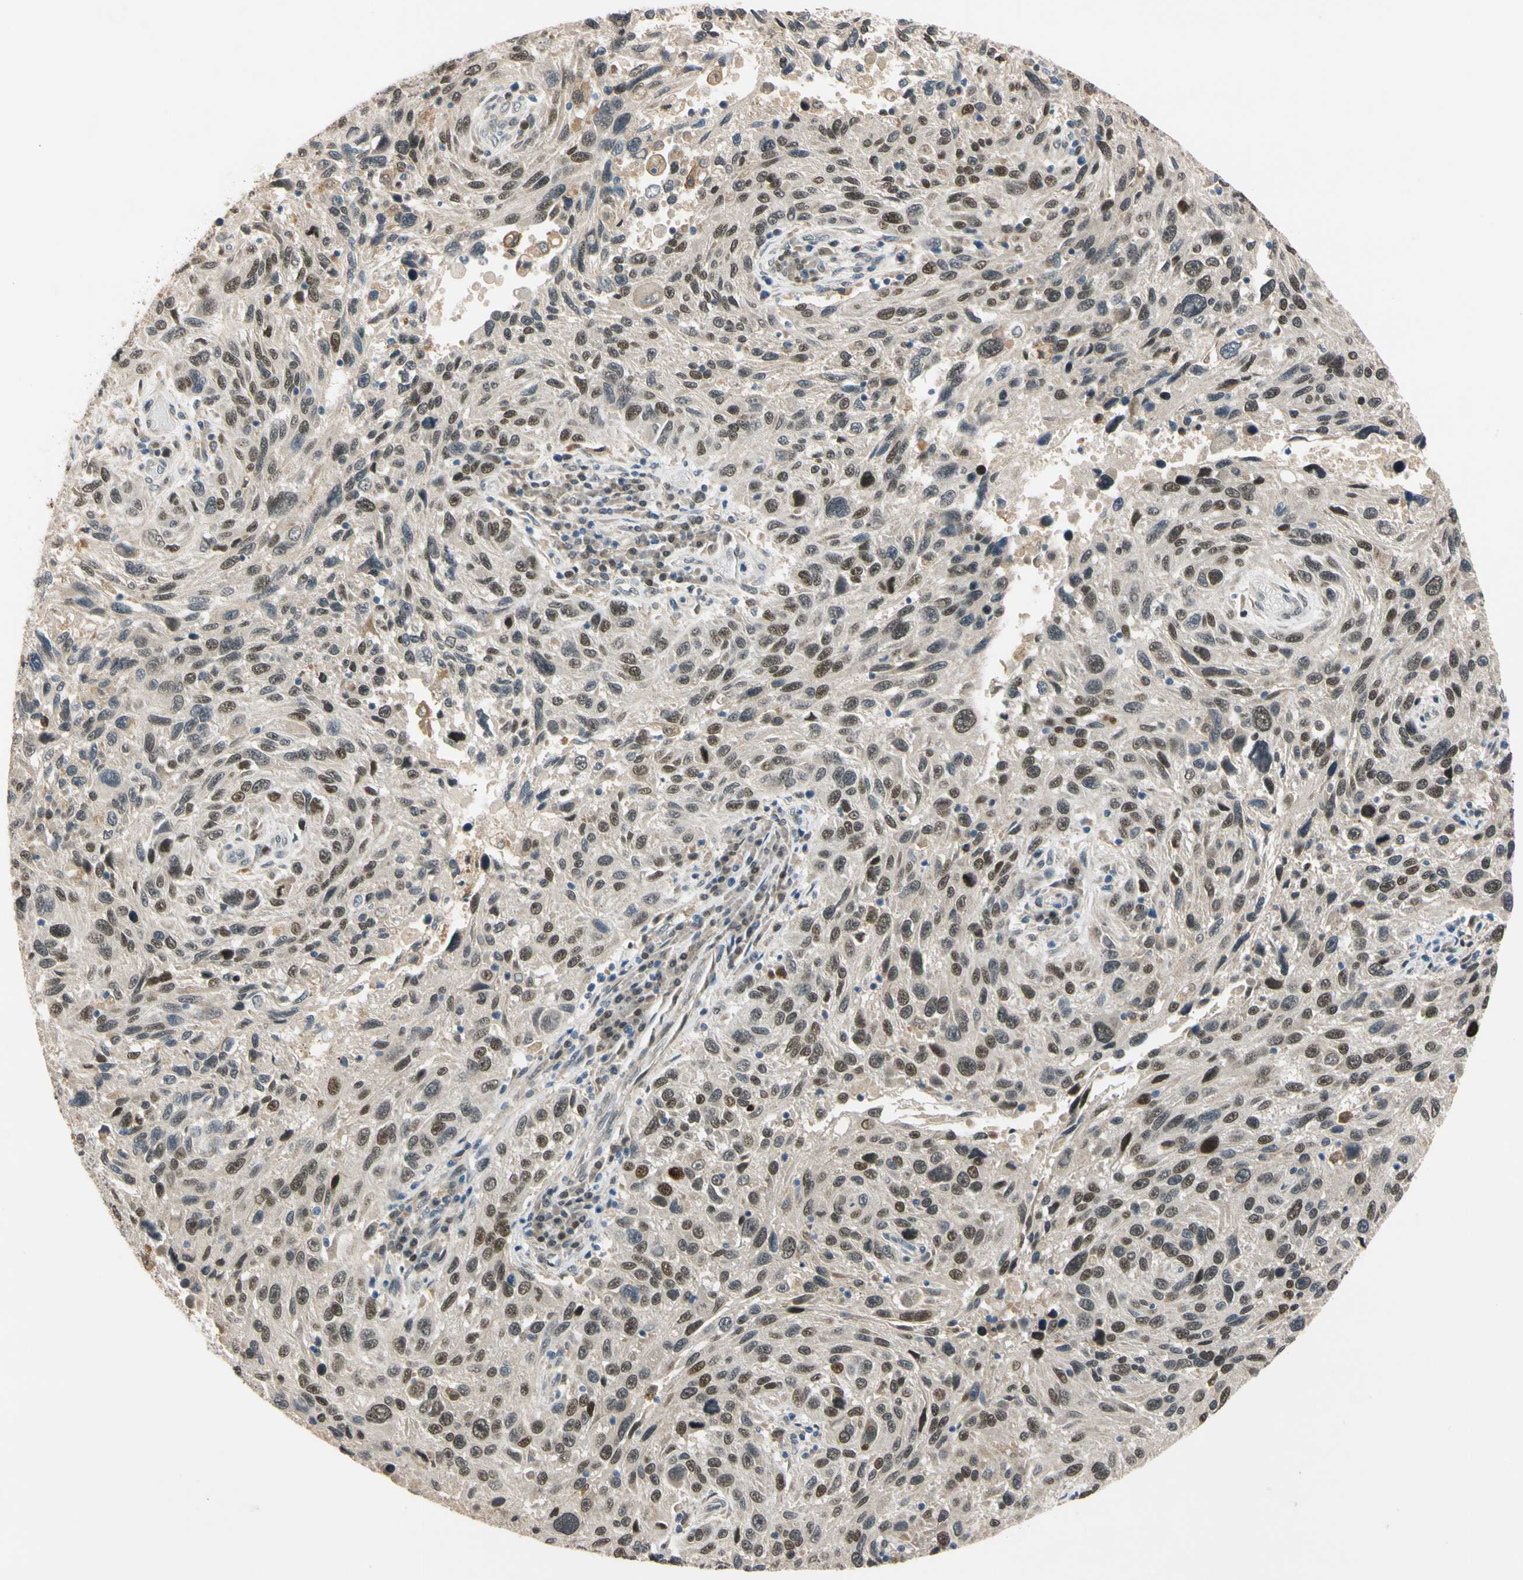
{"staining": {"intensity": "strong", "quantity": ">75%", "location": "cytoplasmic/membranous,nuclear"}, "tissue": "melanoma", "cell_type": "Tumor cells", "image_type": "cancer", "snomed": [{"axis": "morphology", "description": "Malignant melanoma, NOS"}, {"axis": "topography", "description": "Skin"}], "caption": "About >75% of tumor cells in human melanoma reveal strong cytoplasmic/membranous and nuclear protein expression as visualized by brown immunohistochemical staining.", "gene": "RIOX2", "patient": {"sex": "male", "age": 53}}